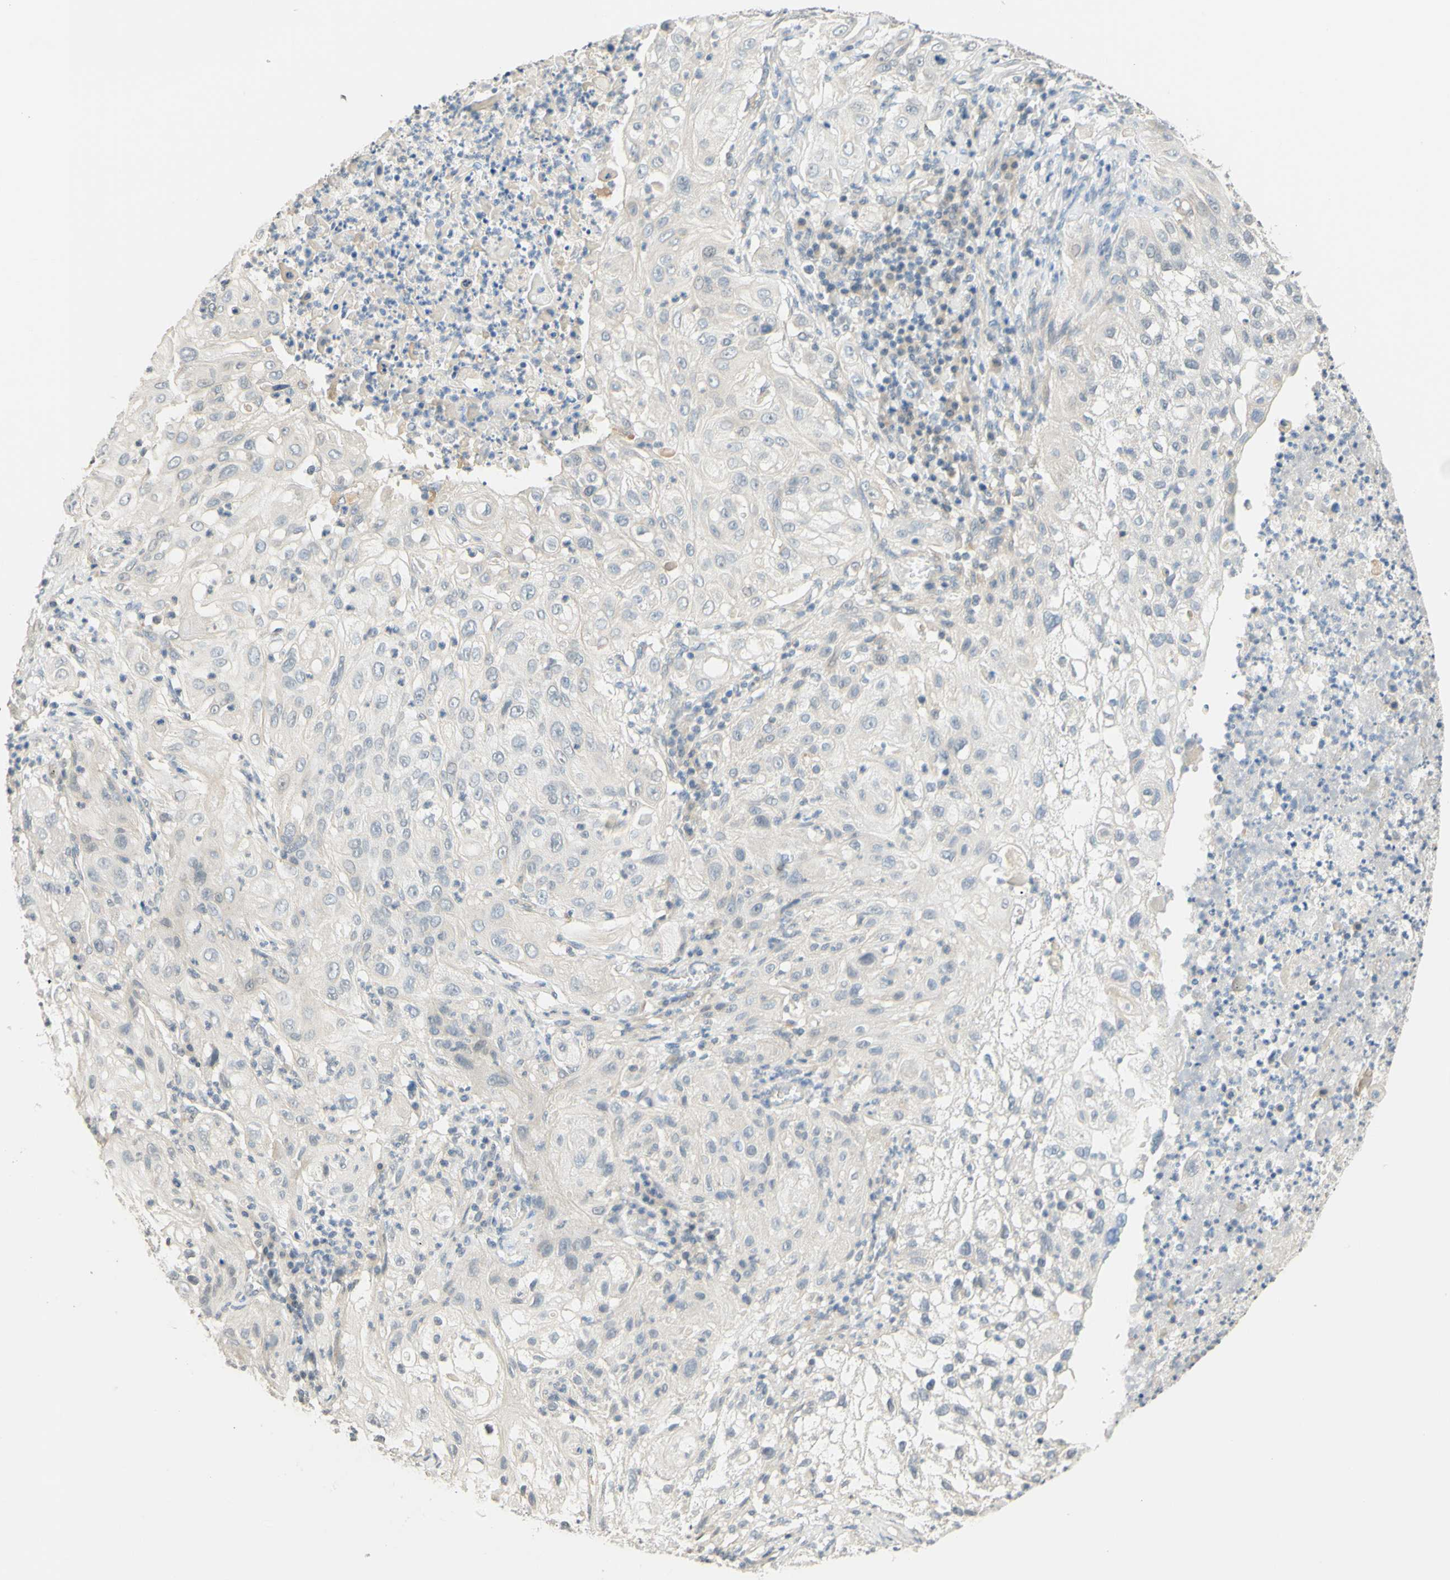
{"staining": {"intensity": "weak", "quantity": "25%-75%", "location": "cytoplasmic/membranous"}, "tissue": "lung cancer", "cell_type": "Tumor cells", "image_type": "cancer", "snomed": [{"axis": "morphology", "description": "Inflammation, NOS"}, {"axis": "morphology", "description": "Squamous cell carcinoma, NOS"}, {"axis": "topography", "description": "Lymph node"}, {"axis": "topography", "description": "Soft tissue"}, {"axis": "topography", "description": "Lung"}], "caption": "IHC (DAB (3,3'-diaminobenzidine)) staining of human squamous cell carcinoma (lung) demonstrates weak cytoplasmic/membranous protein positivity in about 25%-75% of tumor cells.", "gene": "MAG", "patient": {"sex": "male", "age": 66}}